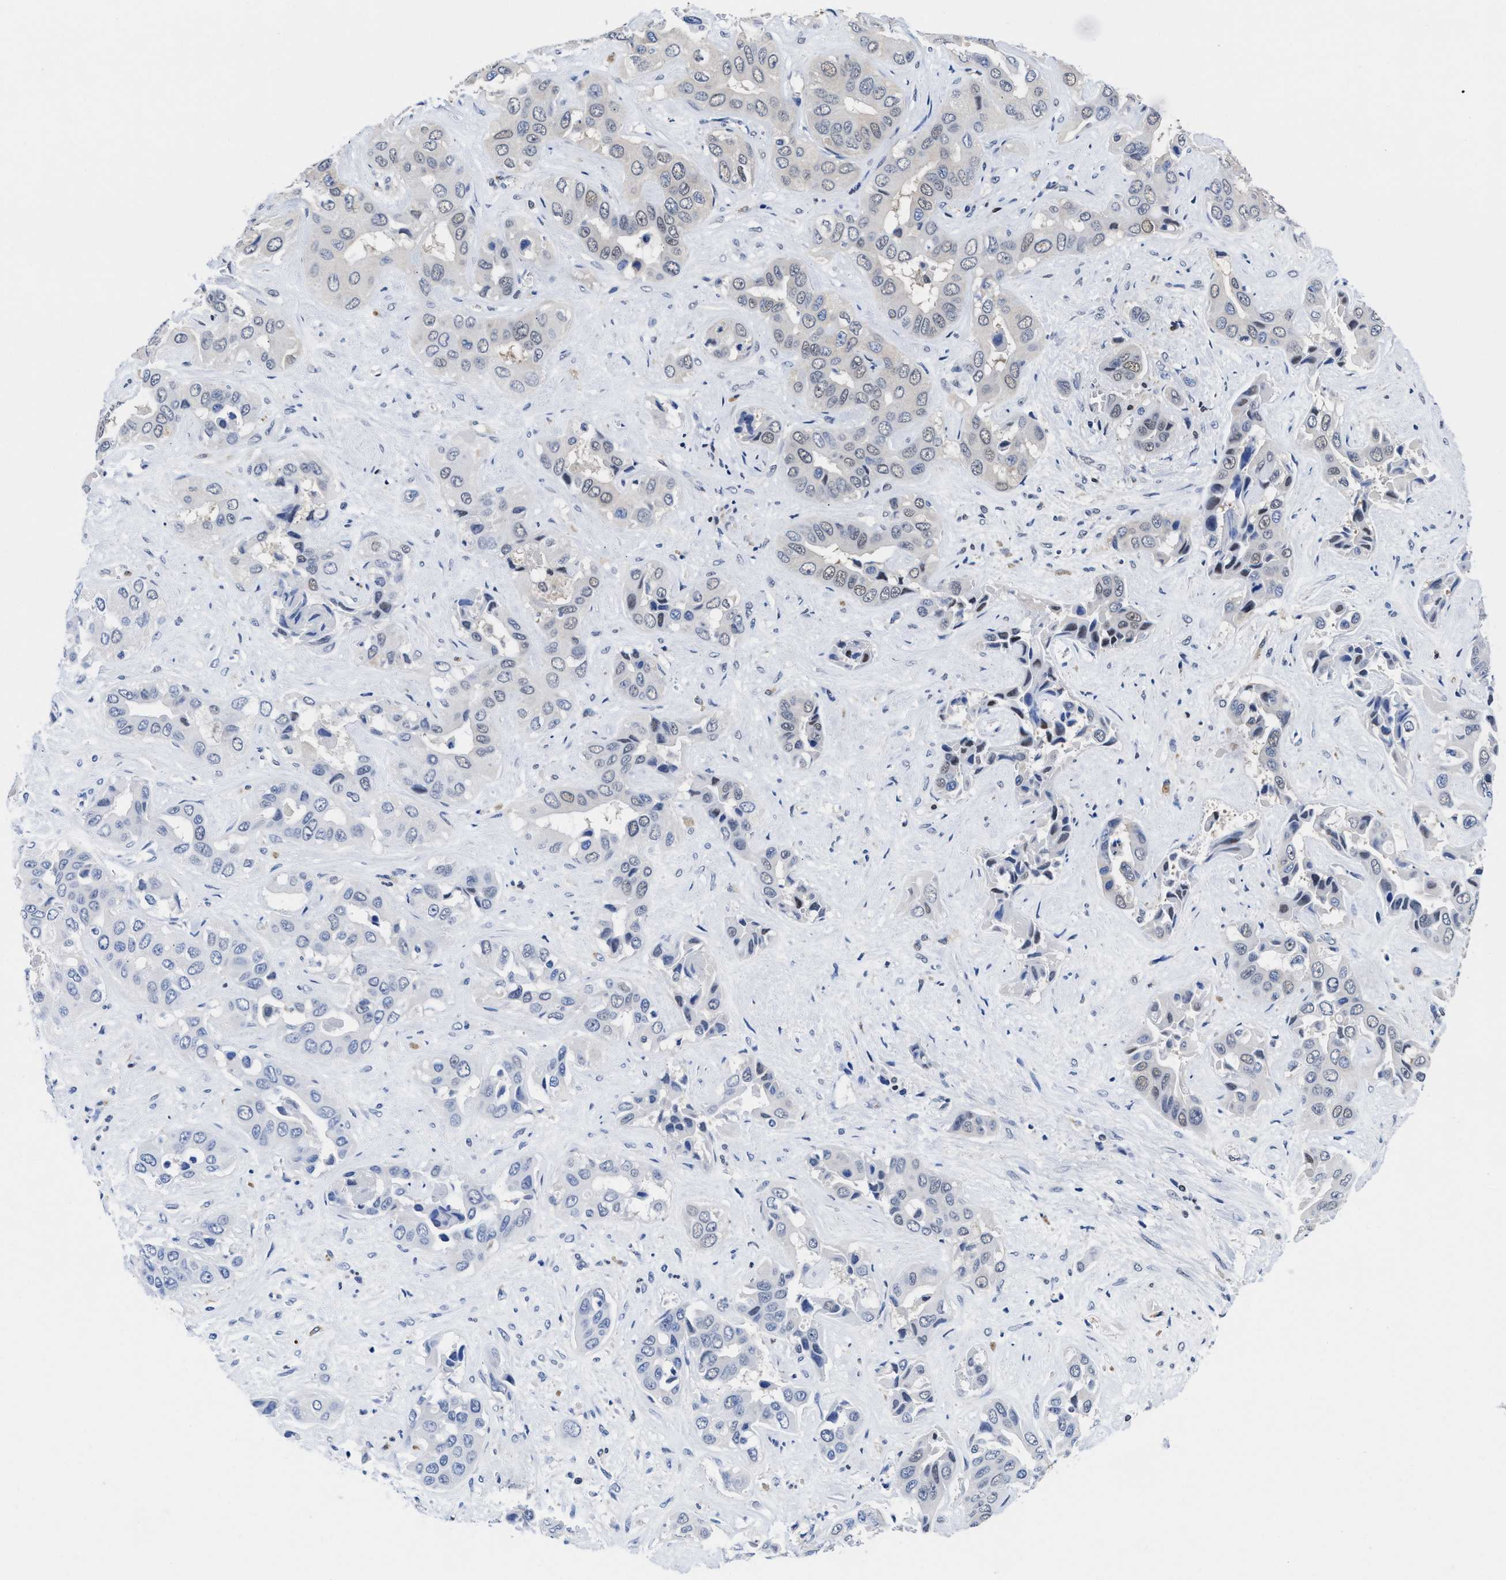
{"staining": {"intensity": "weak", "quantity": "<25%", "location": "cytoplasmic/membranous,nuclear"}, "tissue": "liver cancer", "cell_type": "Tumor cells", "image_type": "cancer", "snomed": [{"axis": "morphology", "description": "Cholangiocarcinoma"}, {"axis": "topography", "description": "Liver"}], "caption": "The immunohistochemistry photomicrograph has no significant positivity in tumor cells of liver cancer tissue.", "gene": "ACLY", "patient": {"sex": "female", "age": 52}}